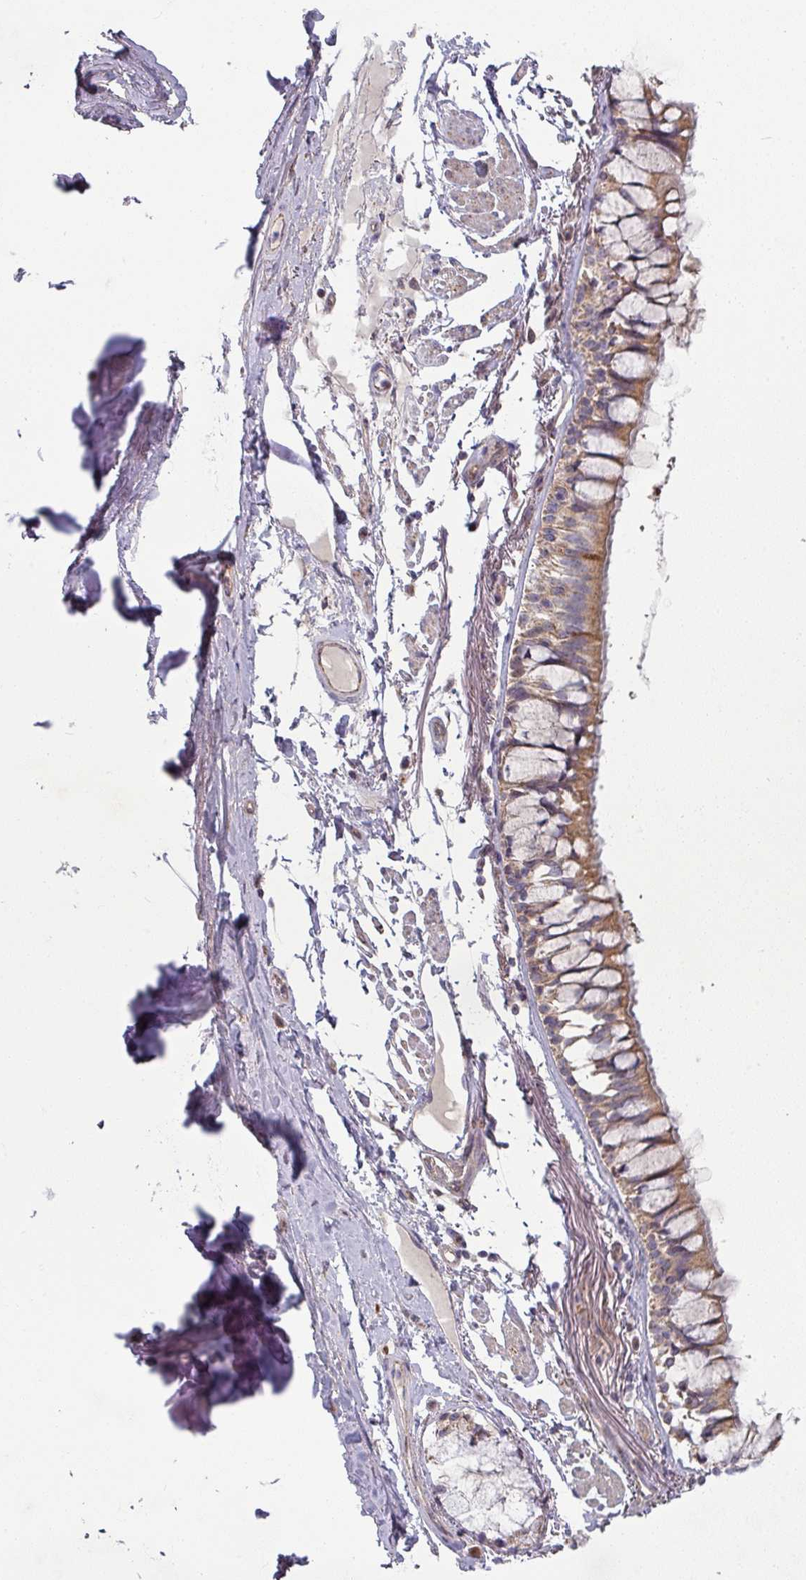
{"staining": {"intensity": "moderate", "quantity": ">75%", "location": "cytoplasmic/membranous"}, "tissue": "bronchus", "cell_type": "Respiratory epithelial cells", "image_type": "normal", "snomed": [{"axis": "morphology", "description": "Normal tissue, NOS"}, {"axis": "topography", "description": "Bronchus"}], "caption": "Protein analysis of unremarkable bronchus shows moderate cytoplasmic/membranous staining in about >75% of respiratory epithelial cells.", "gene": "PLEKHJ1", "patient": {"sex": "male", "age": 70}}